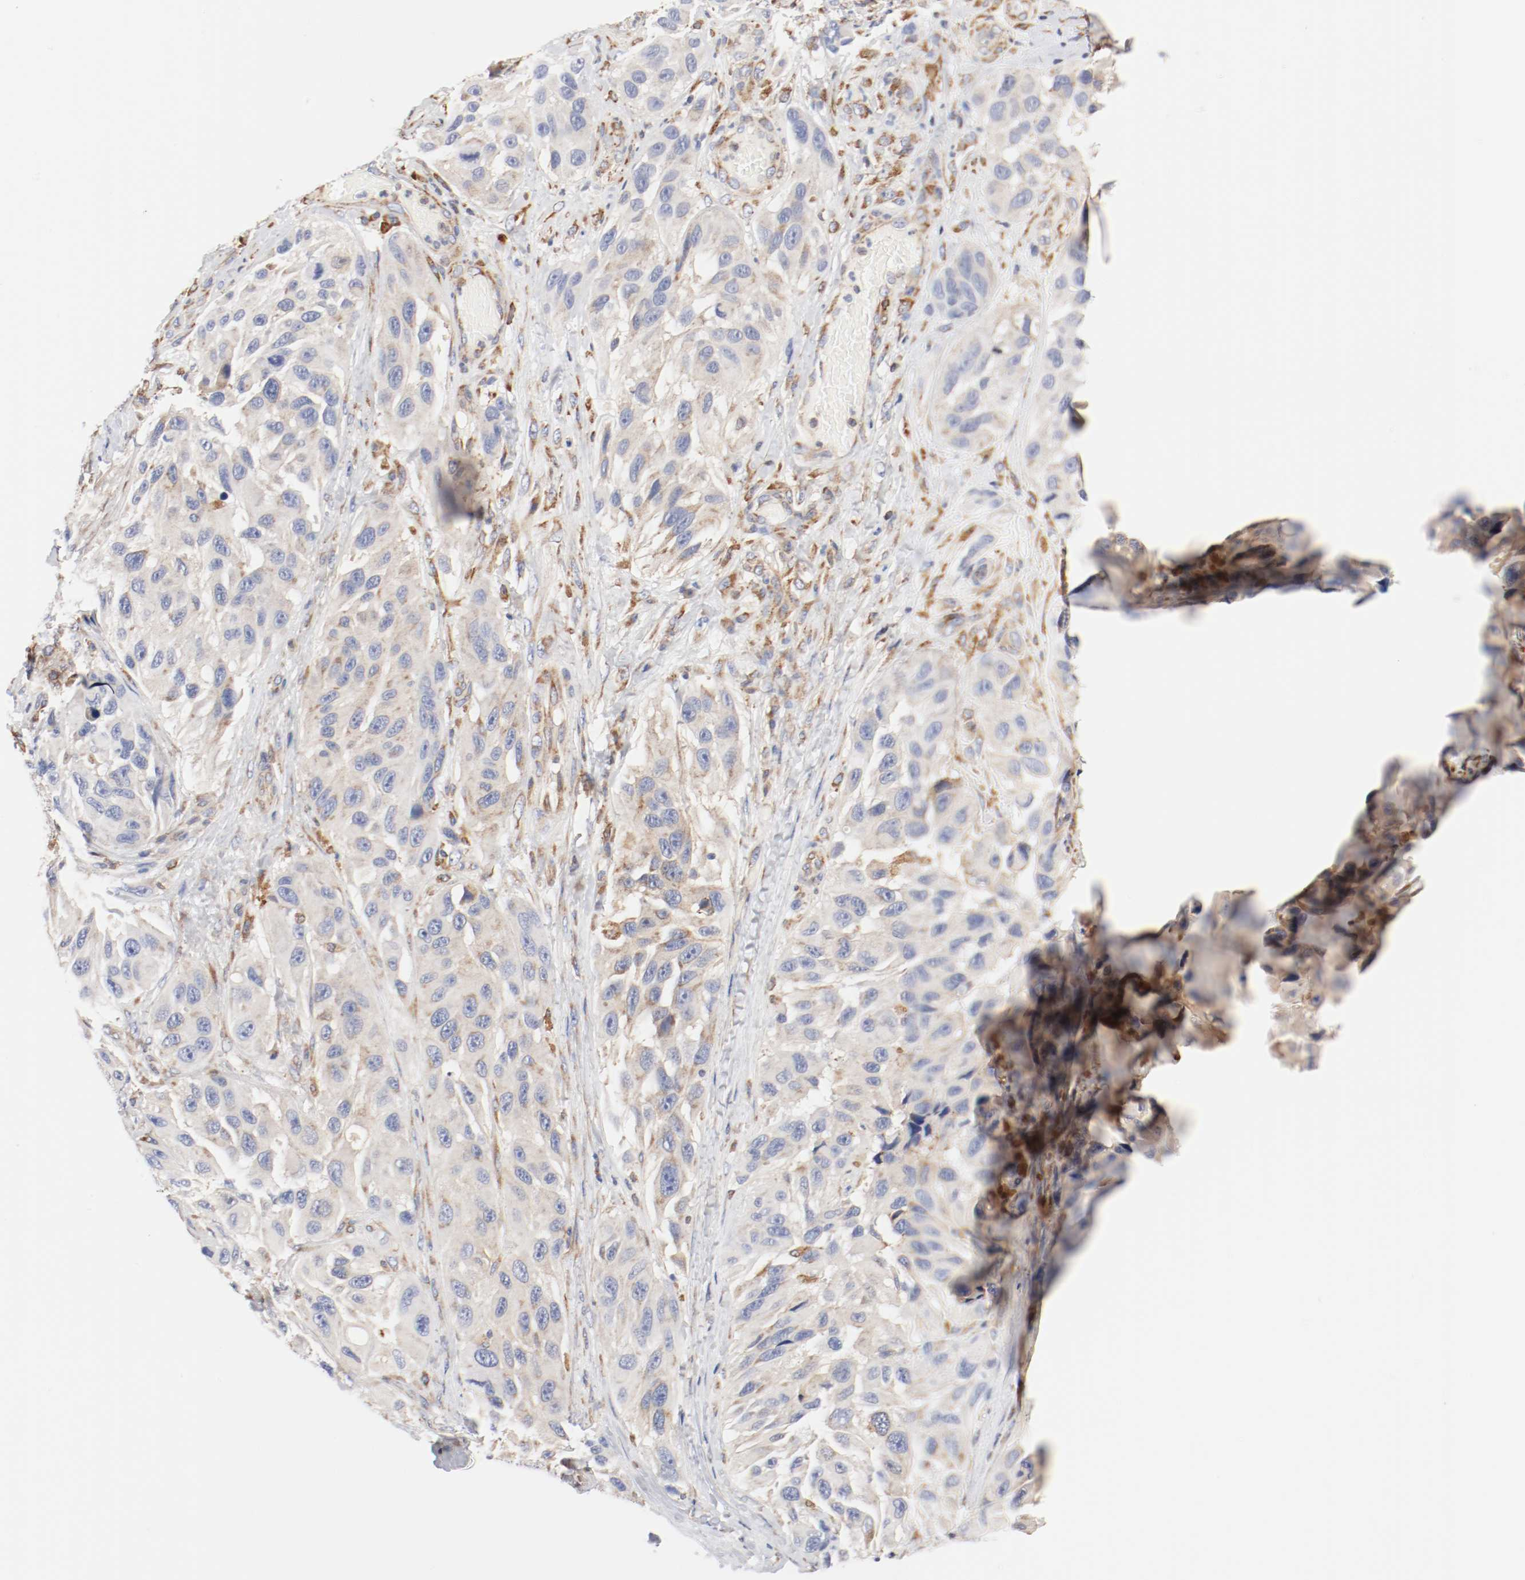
{"staining": {"intensity": "moderate", "quantity": "25%-75%", "location": "cytoplasmic/membranous"}, "tissue": "melanoma", "cell_type": "Tumor cells", "image_type": "cancer", "snomed": [{"axis": "morphology", "description": "Malignant melanoma, NOS"}, {"axis": "topography", "description": "Skin"}], "caption": "DAB immunohistochemical staining of malignant melanoma reveals moderate cytoplasmic/membranous protein staining in about 25%-75% of tumor cells.", "gene": "PDPK1", "patient": {"sex": "female", "age": 73}}